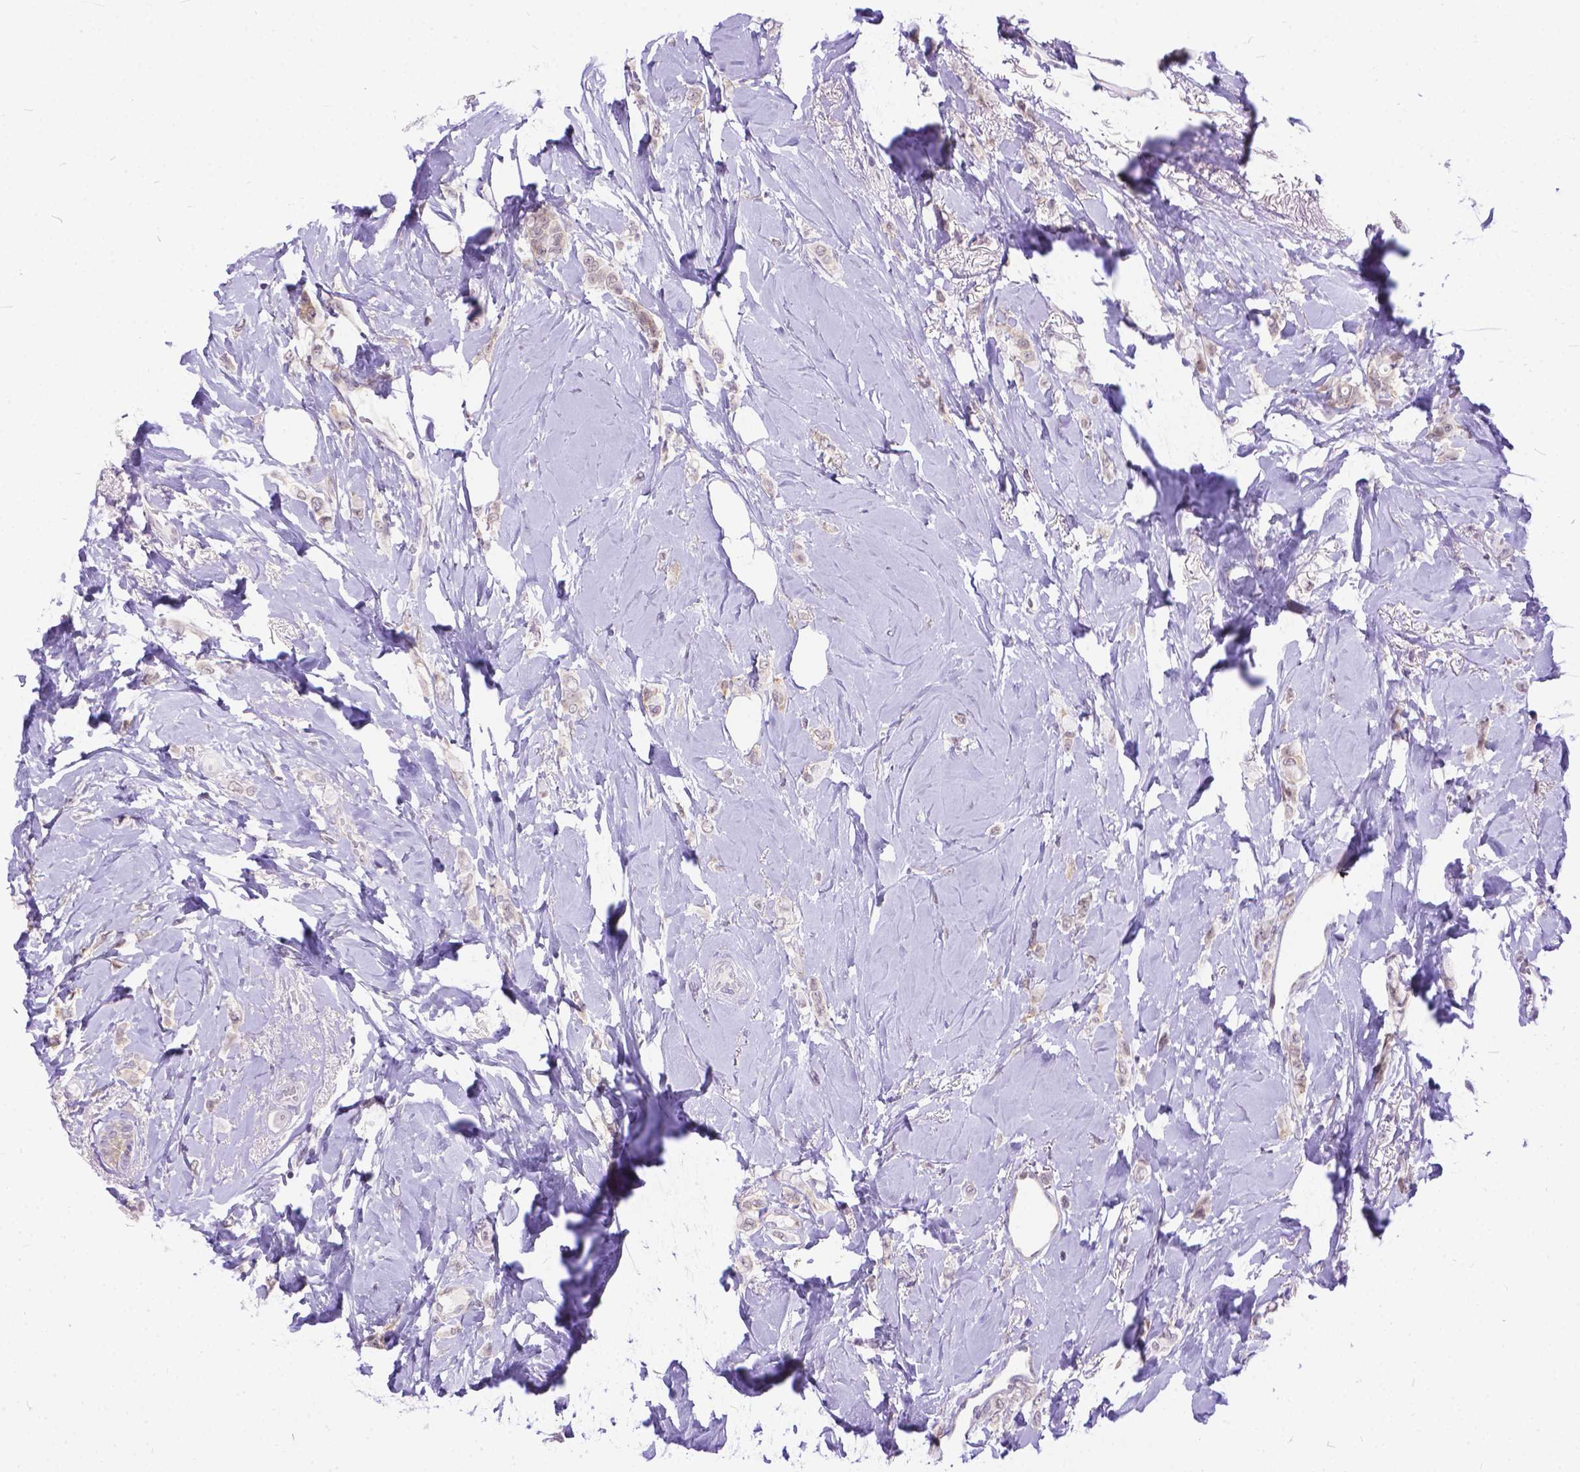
{"staining": {"intensity": "weak", "quantity": "25%-75%", "location": "cytoplasmic/membranous"}, "tissue": "breast cancer", "cell_type": "Tumor cells", "image_type": "cancer", "snomed": [{"axis": "morphology", "description": "Lobular carcinoma"}, {"axis": "topography", "description": "Breast"}], "caption": "A histopathology image of human breast cancer (lobular carcinoma) stained for a protein reveals weak cytoplasmic/membranous brown staining in tumor cells.", "gene": "FAM124B", "patient": {"sex": "female", "age": 66}}